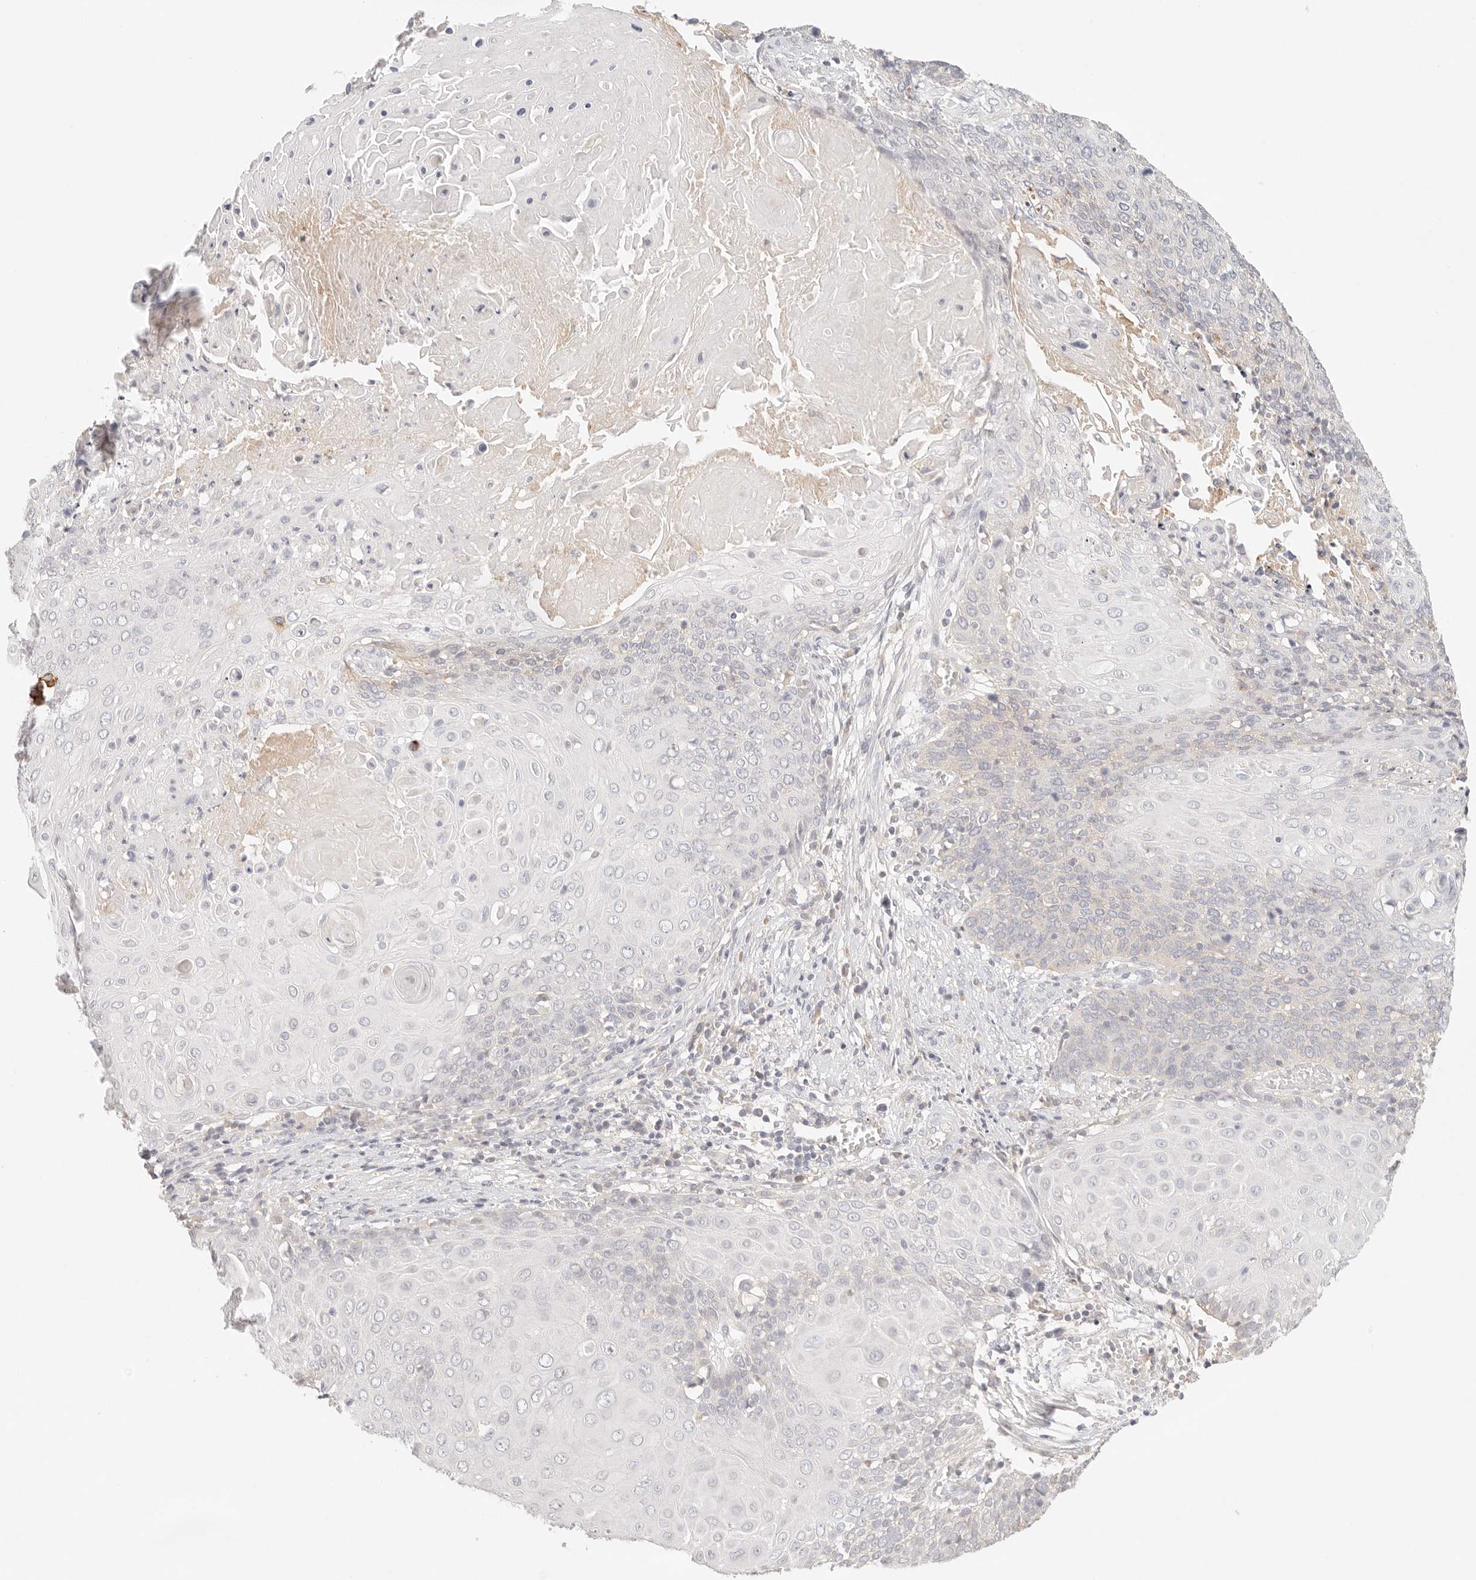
{"staining": {"intensity": "negative", "quantity": "none", "location": "none"}, "tissue": "cervical cancer", "cell_type": "Tumor cells", "image_type": "cancer", "snomed": [{"axis": "morphology", "description": "Squamous cell carcinoma, NOS"}, {"axis": "topography", "description": "Cervix"}], "caption": "Tumor cells are negative for protein expression in human cervical cancer.", "gene": "CEP120", "patient": {"sex": "female", "age": 39}}